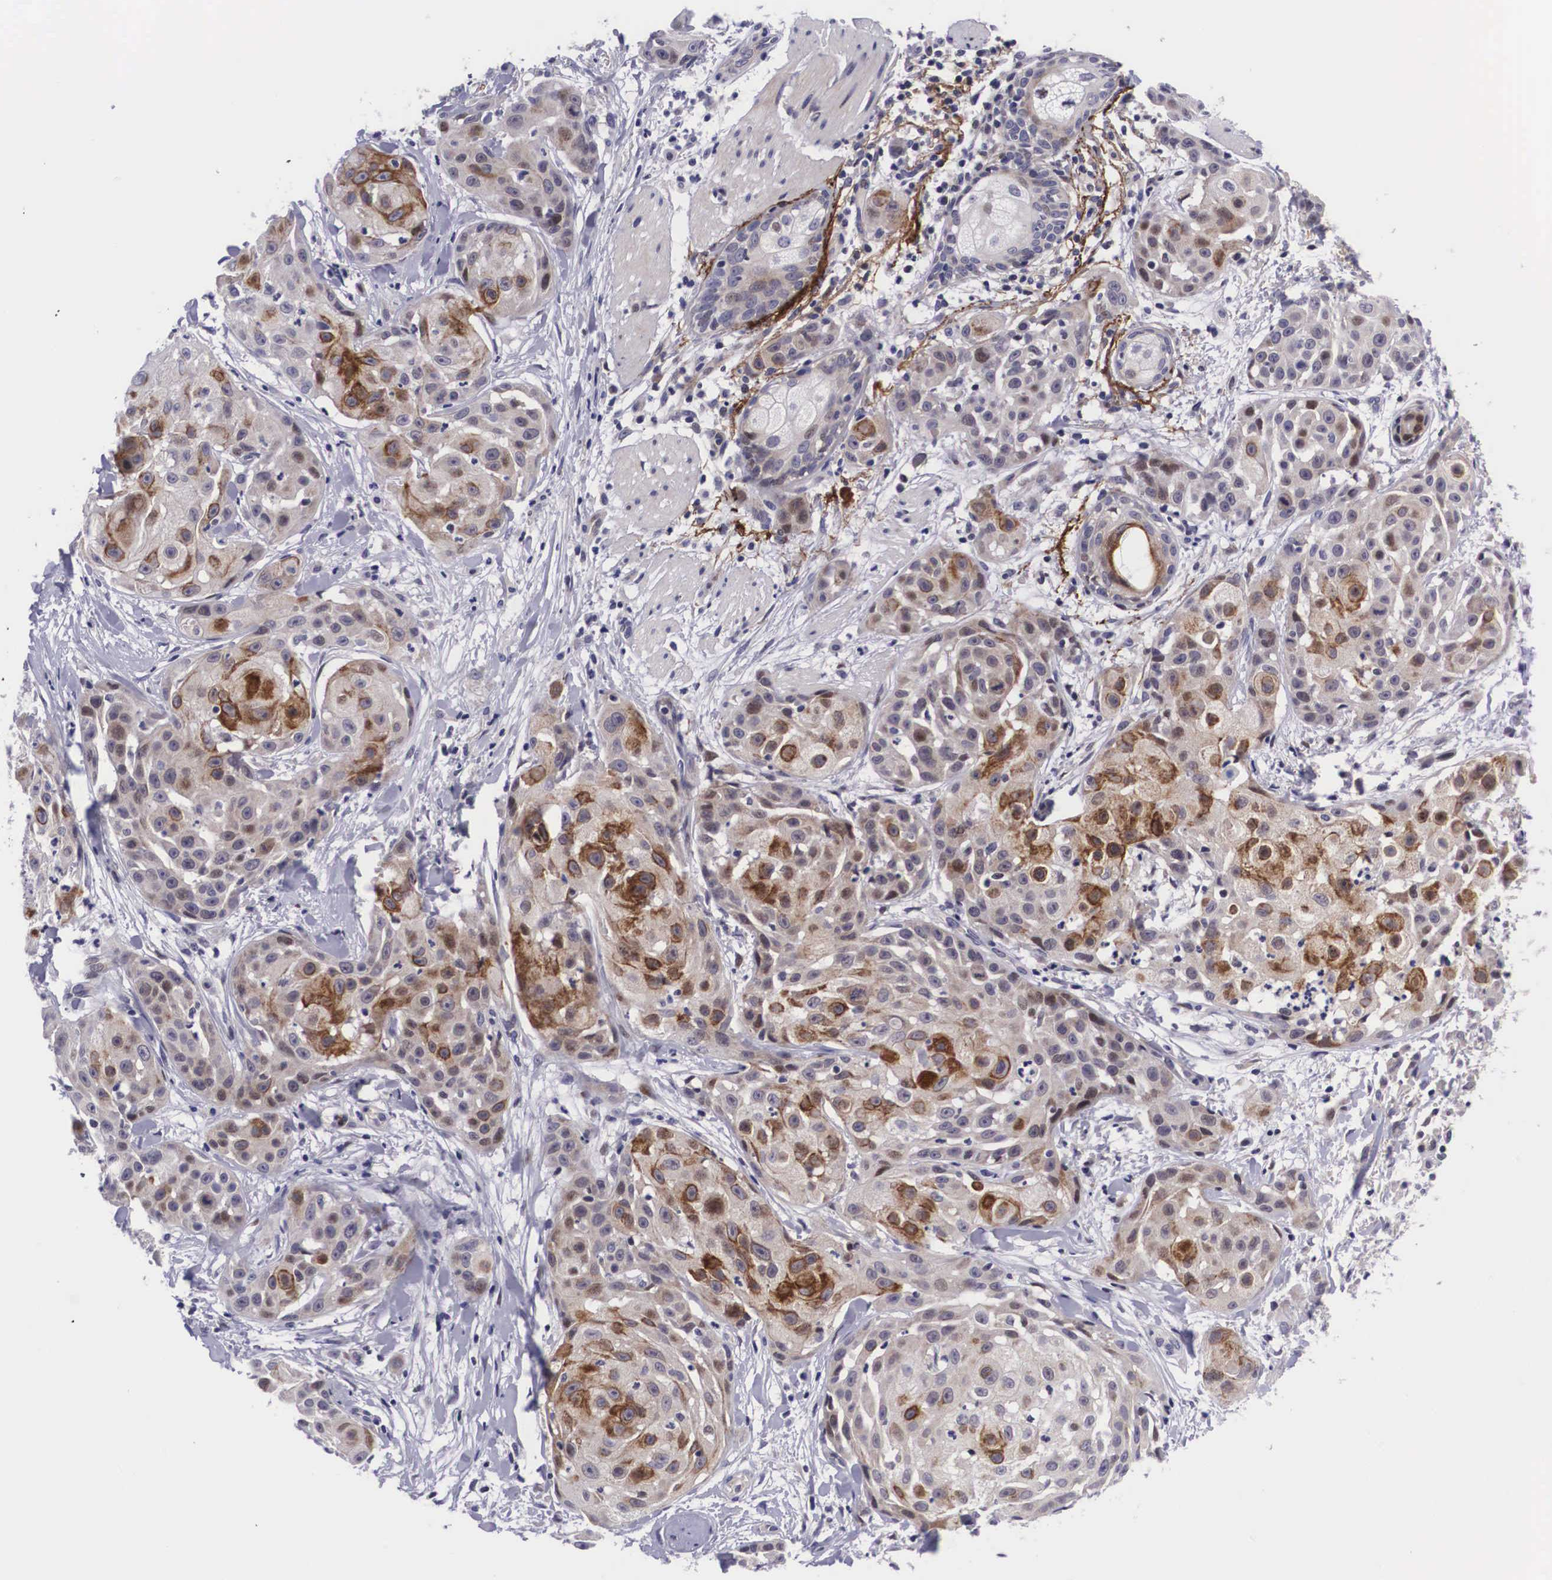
{"staining": {"intensity": "strong", "quantity": "25%-75%", "location": "cytoplasmic/membranous"}, "tissue": "skin cancer", "cell_type": "Tumor cells", "image_type": "cancer", "snomed": [{"axis": "morphology", "description": "Squamous cell carcinoma, NOS"}, {"axis": "topography", "description": "Skin"}], "caption": "This photomicrograph displays IHC staining of human skin squamous cell carcinoma, with high strong cytoplasmic/membranous staining in about 25%-75% of tumor cells.", "gene": "EMID1", "patient": {"sex": "female", "age": 57}}